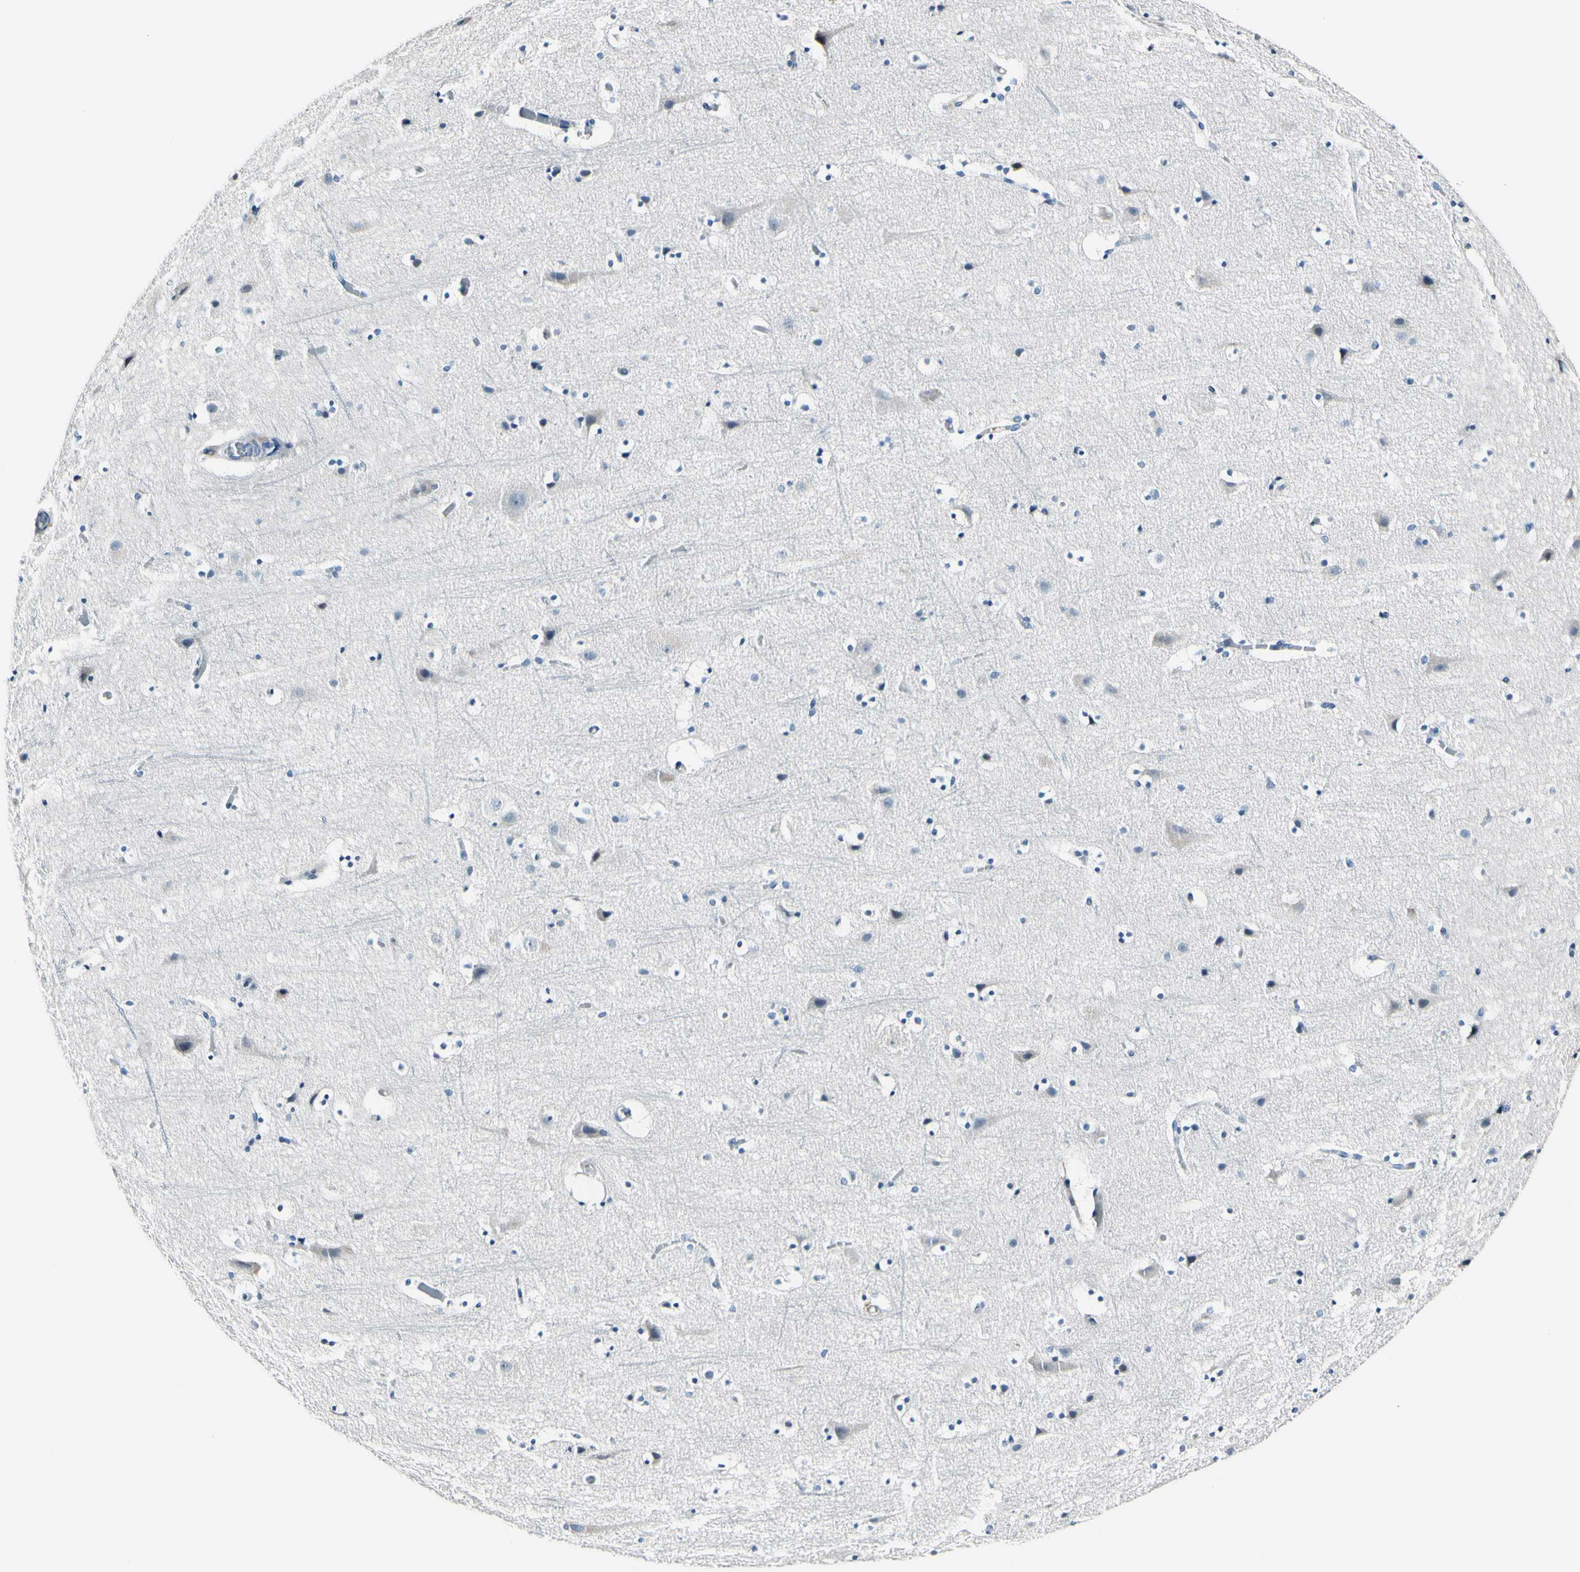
{"staining": {"intensity": "negative", "quantity": "none", "location": "none"}, "tissue": "cerebral cortex", "cell_type": "Endothelial cells", "image_type": "normal", "snomed": [{"axis": "morphology", "description": "Normal tissue, NOS"}, {"axis": "topography", "description": "Cerebral cortex"}], "caption": "Human cerebral cortex stained for a protein using IHC shows no staining in endothelial cells.", "gene": "COL6A3", "patient": {"sex": "male", "age": 45}}